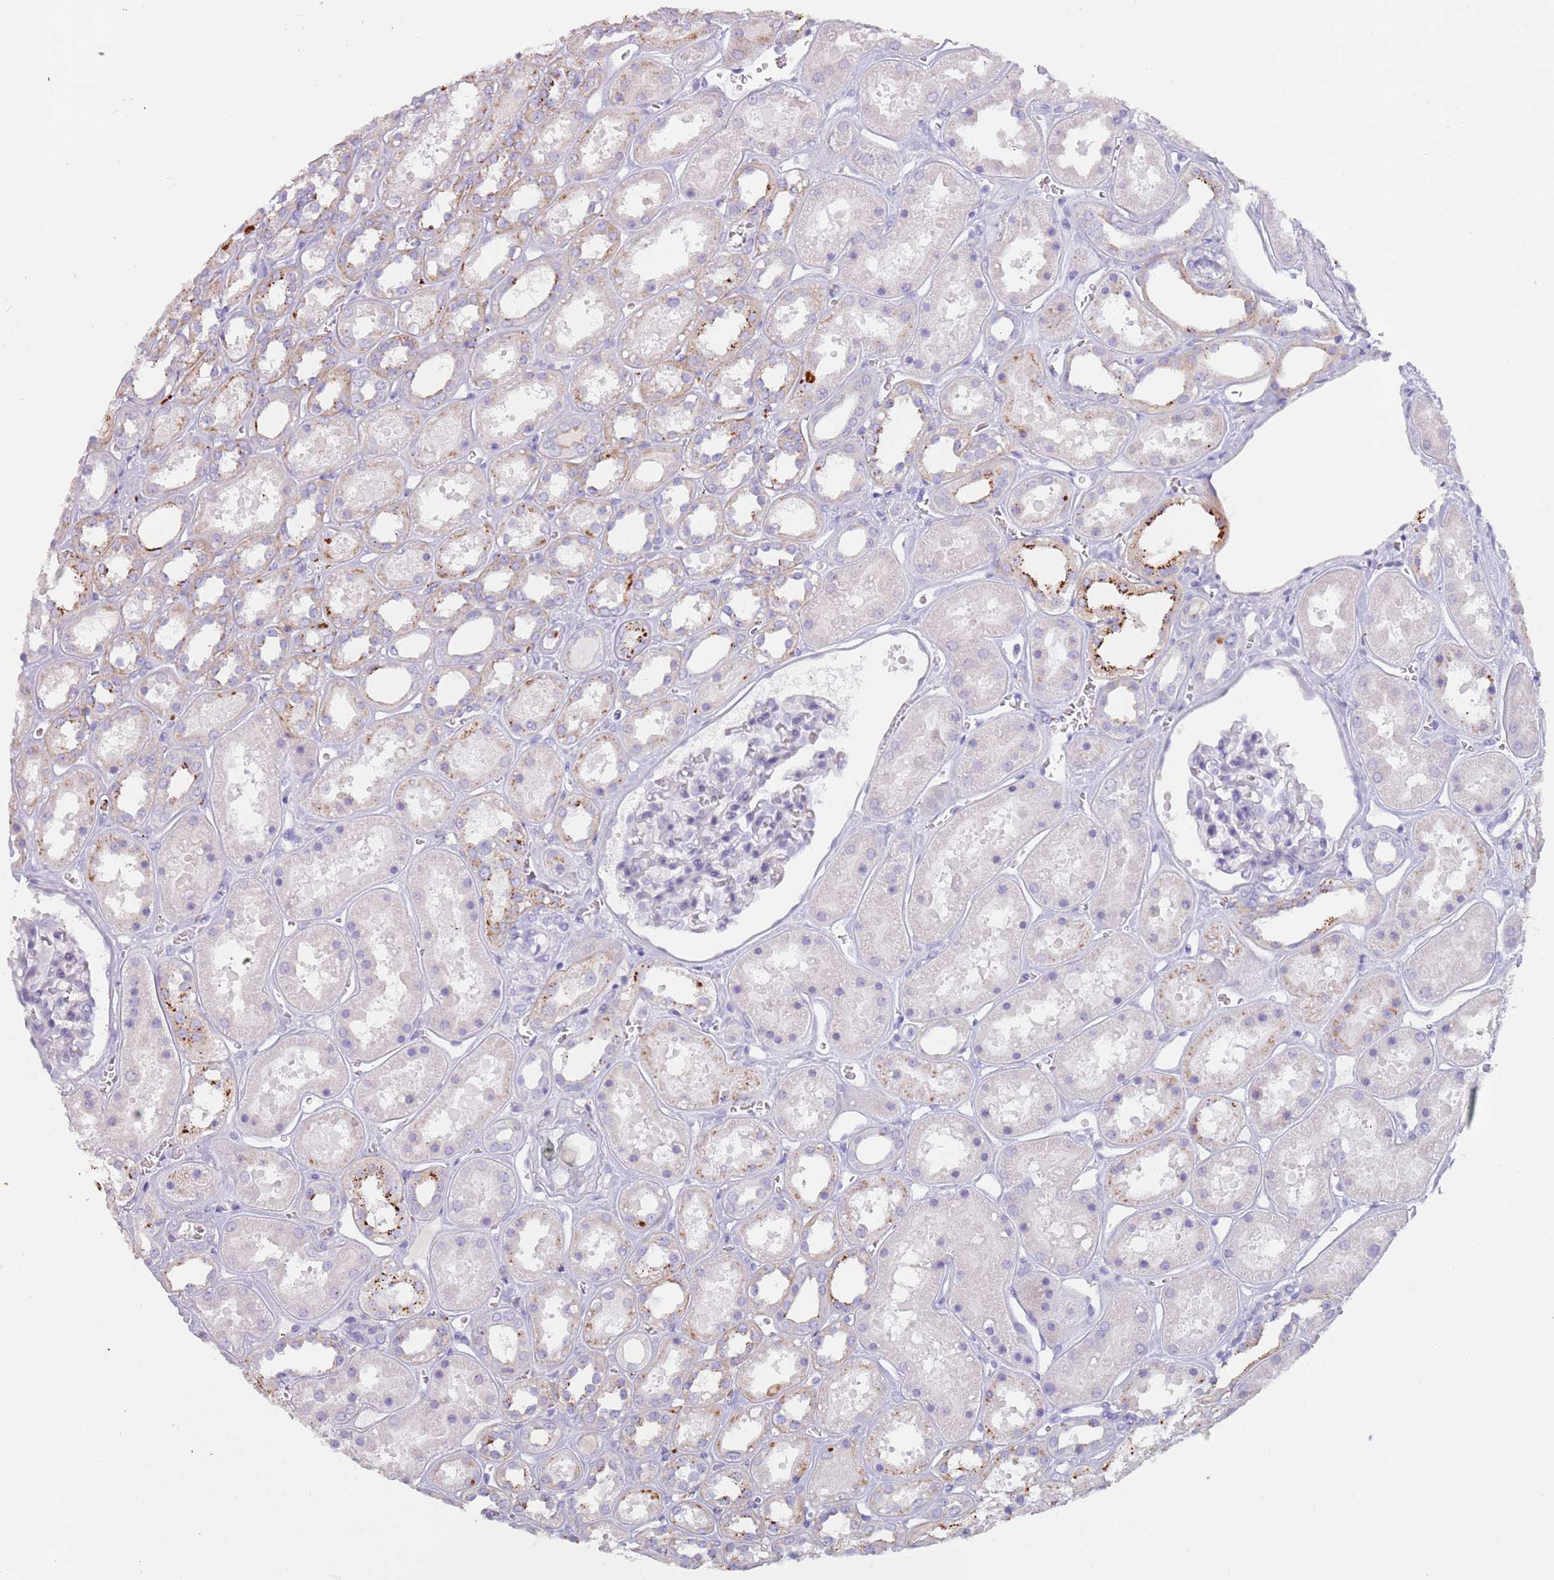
{"staining": {"intensity": "negative", "quantity": "none", "location": "none"}, "tissue": "kidney", "cell_type": "Cells in glomeruli", "image_type": "normal", "snomed": [{"axis": "morphology", "description": "Normal tissue, NOS"}, {"axis": "topography", "description": "Kidney"}], "caption": "Immunohistochemistry of unremarkable human kidney reveals no staining in cells in glomeruli. (DAB (3,3'-diaminobenzidine) immunohistochemistry (IHC) with hematoxylin counter stain).", "gene": "NWD2", "patient": {"sex": "female", "age": 41}}